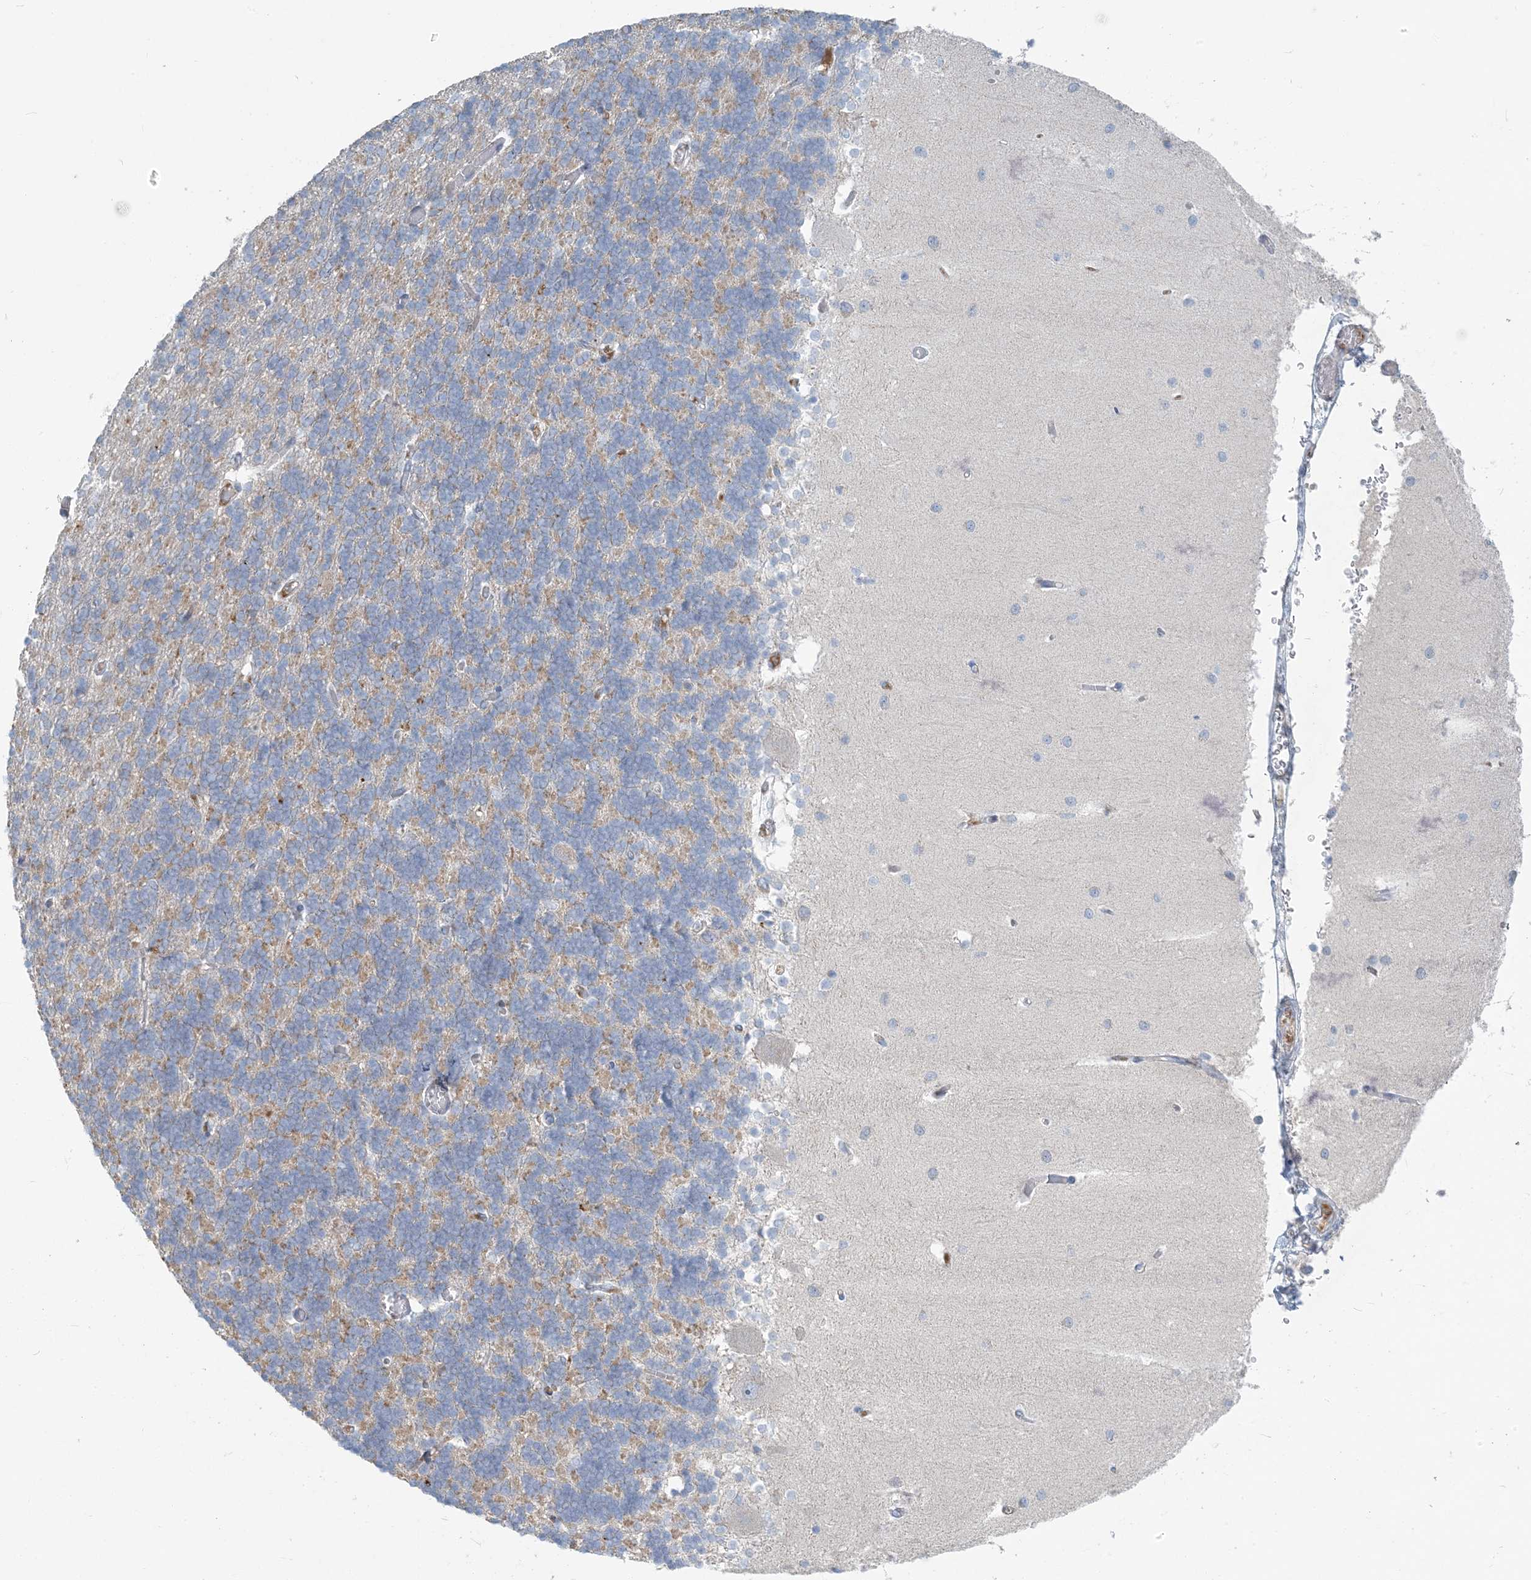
{"staining": {"intensity": "negative", "quantity": "none", "location": "none"}, "tissue": "cerebellum", "cell_type": "Cells in granular layer", "image_type": "normal", "snomed": [{"axis": "morphology", "description": "Normal tissue, NOS"}, {"axis": "topography", "description": "Cerebellum"}], "caption": "This is an IHC image of benign cerebellum. There is no positivity in cells in granular layer.", "gene": "SCML1", "patient": {"sex": "male", "age": 37}}